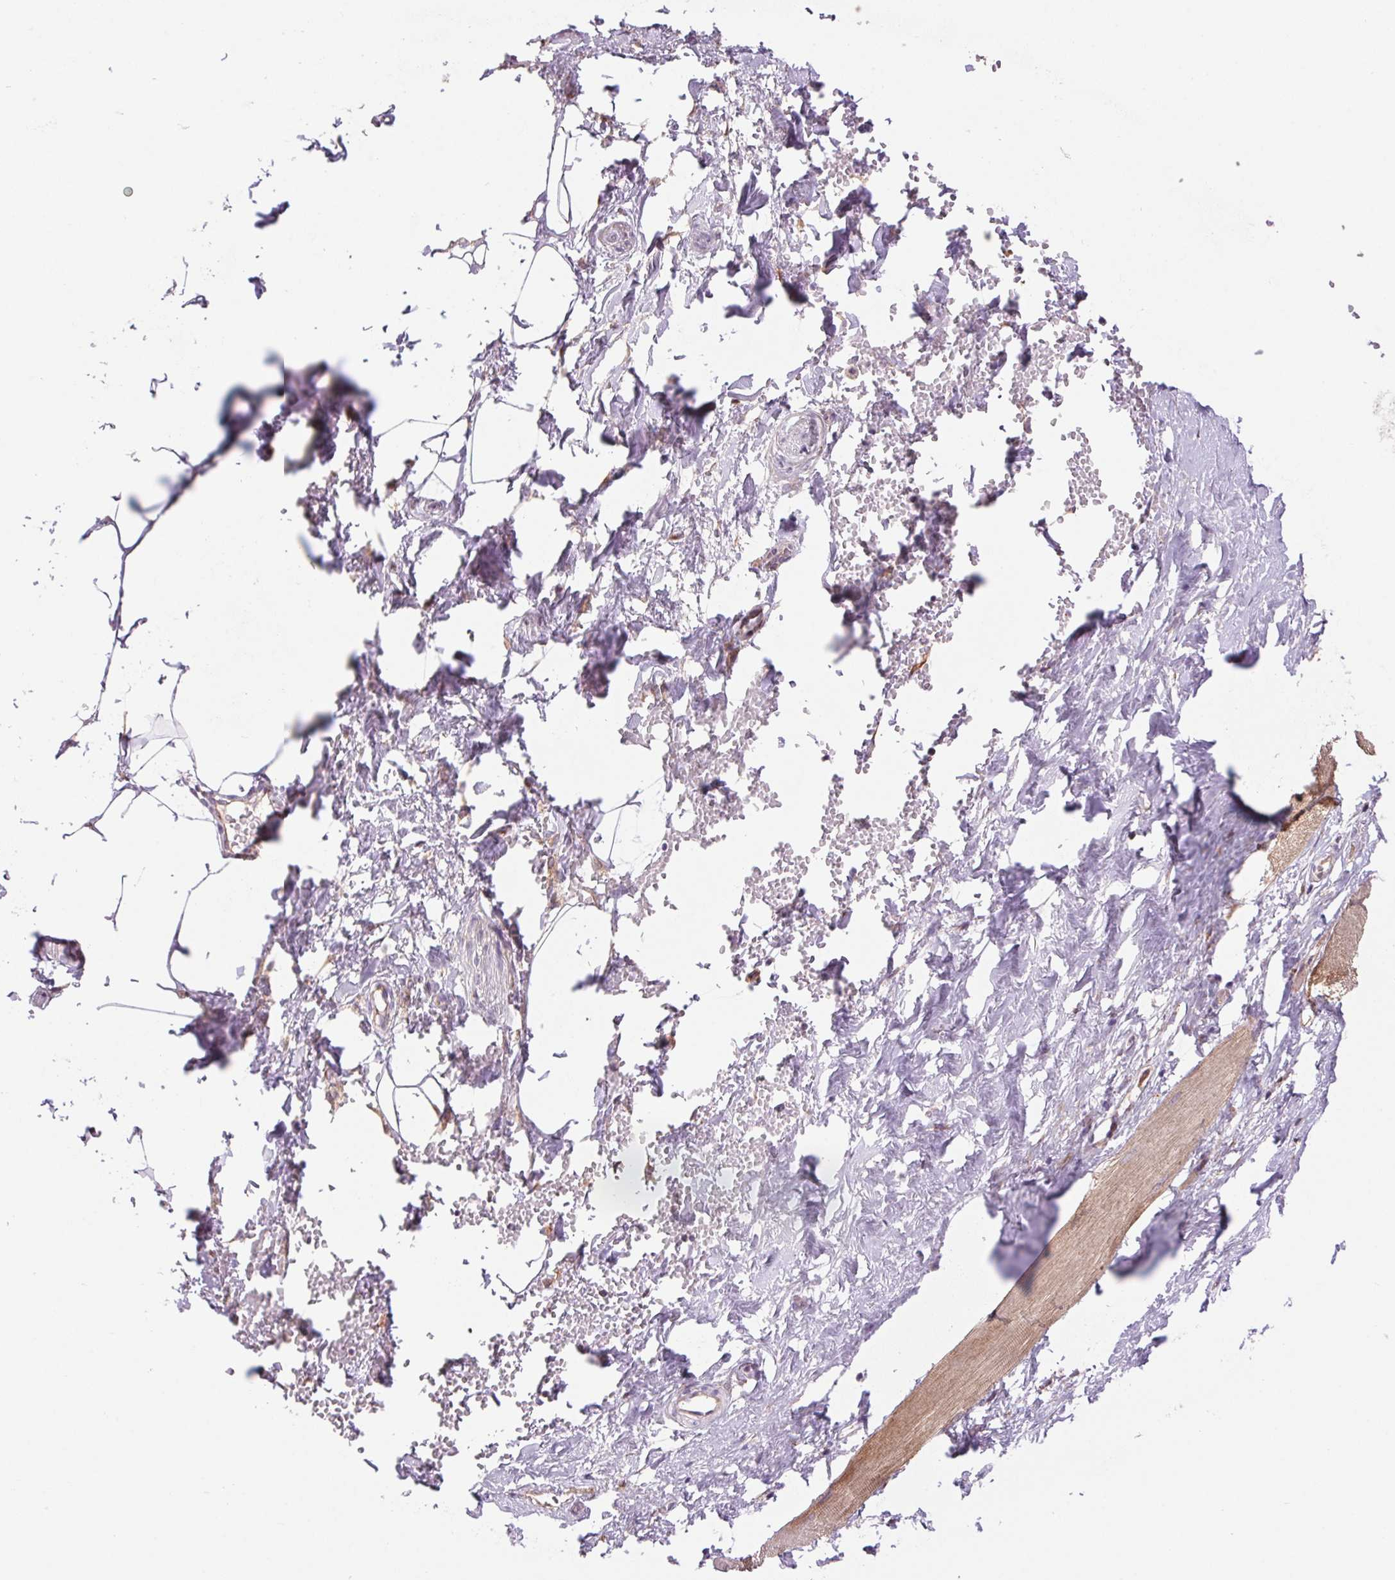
{"staining": {"intensity": "weak", "quantity": "<25%", "location": "cytoplasmic/membranous"}, "tissue": "adipose tissue", "cell_type": "Adipocytes", "image_type": "normal", "snomed": [{"axis": "morphology", "description": "Normal tissue, NOS"}, {"axis": "topography", "description": "Prostate"}, {"axis": "topography", "description": "Peripheral nerve tissue"}], "caption": "Adipose tissue stained for a protein using immunohistochemistry displays no staining adipocytes.", "gene": "KLHL20", "patient": {"sex": "male", "age": 55}}